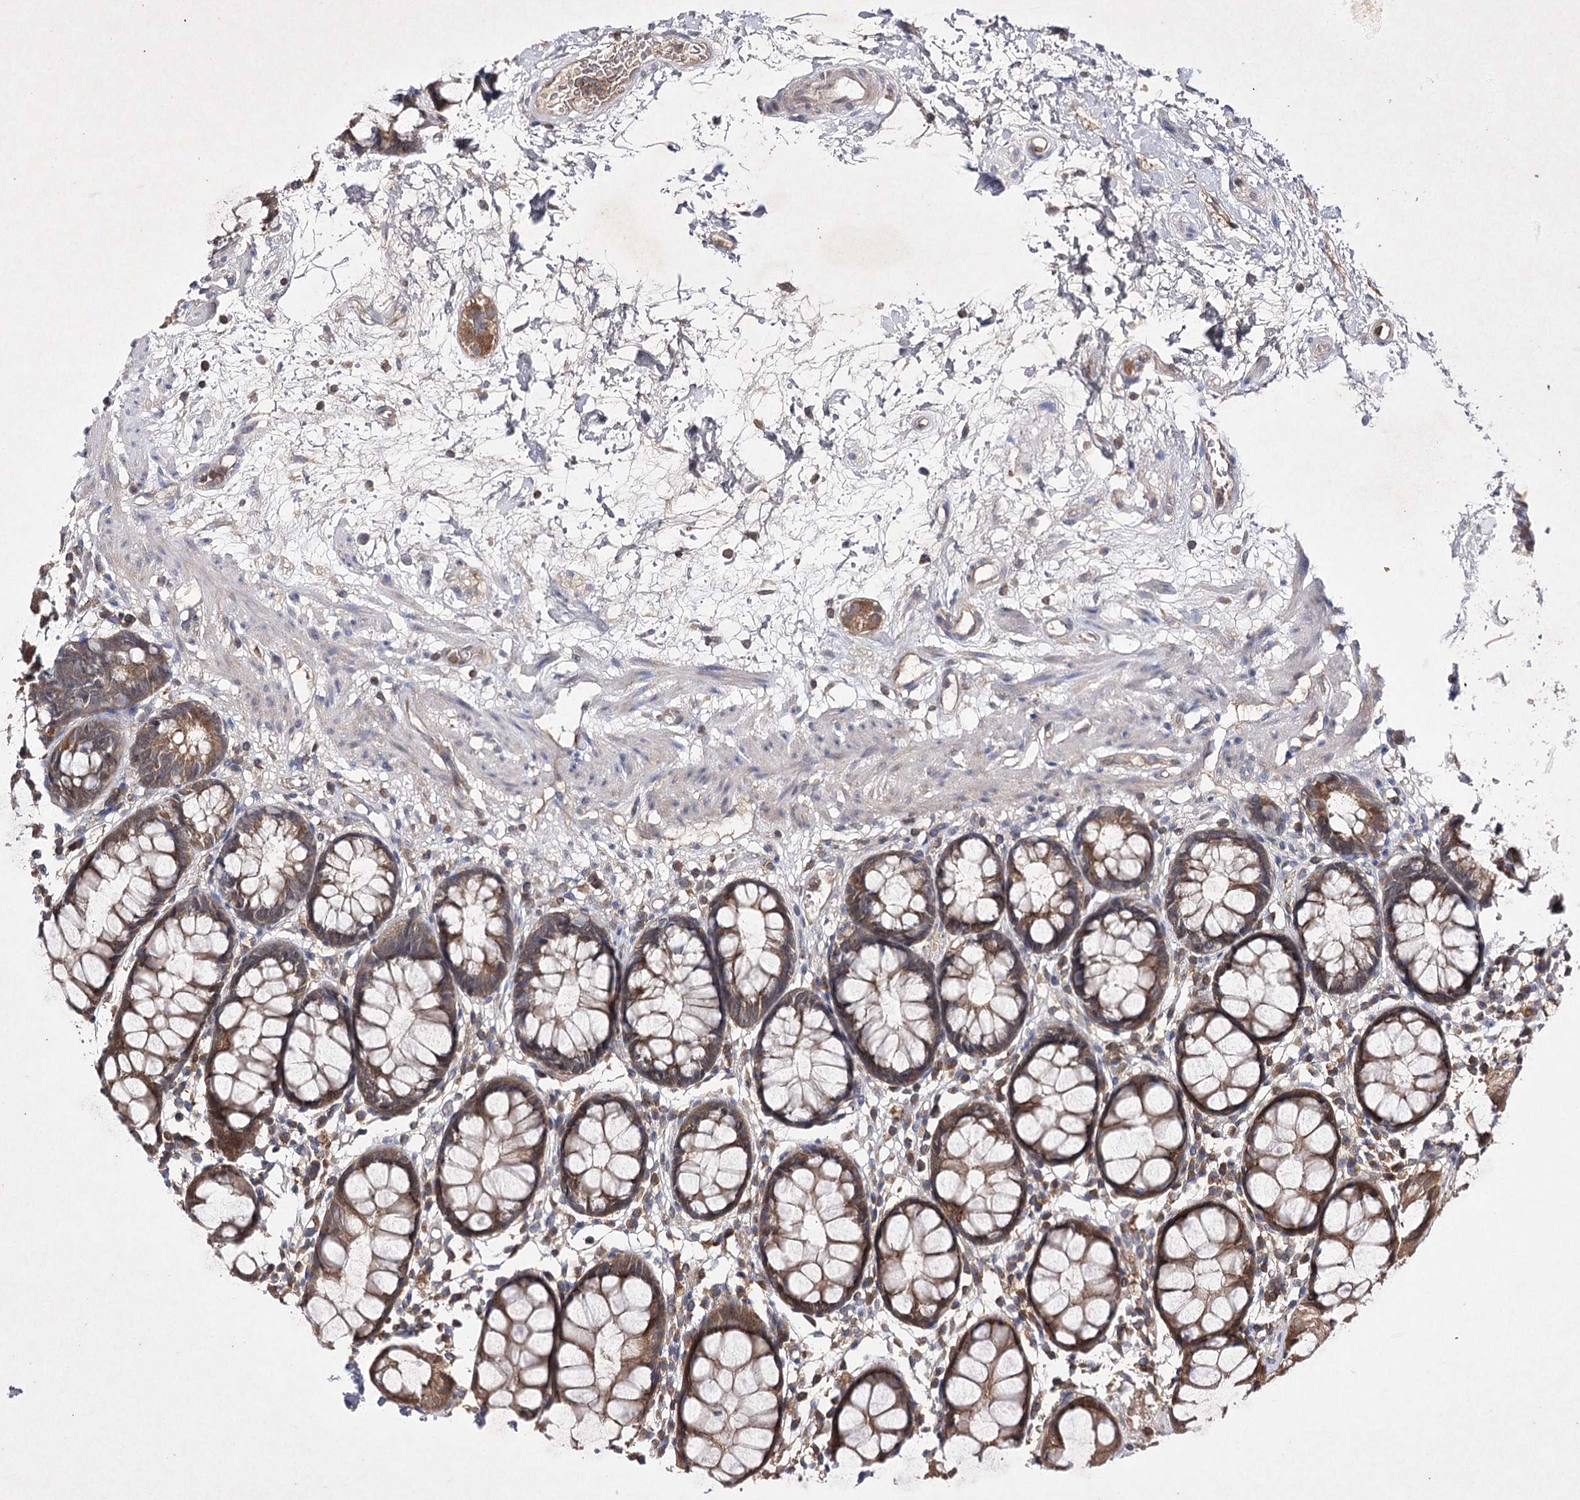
{"staining": {"intensity": "moderate", "quantity": ">75%", "location": "cytoplasmic/membranous"}, "tissue": "rectum", "cell_type": "Glandular cells", "image_type": "normal", "snomed": [{"axis": "morphology", "description": "Normal tissue, NOS"}, {"axis": "topography", "description": "Rectum"}], "caption": "Rectum stained for a protein (brown) shows moderate cytoplasmic/membranous positive positivity in about >75% of glandular cells.", "gene": "BCR", "patient": {"sex": "male", "age": 64}}